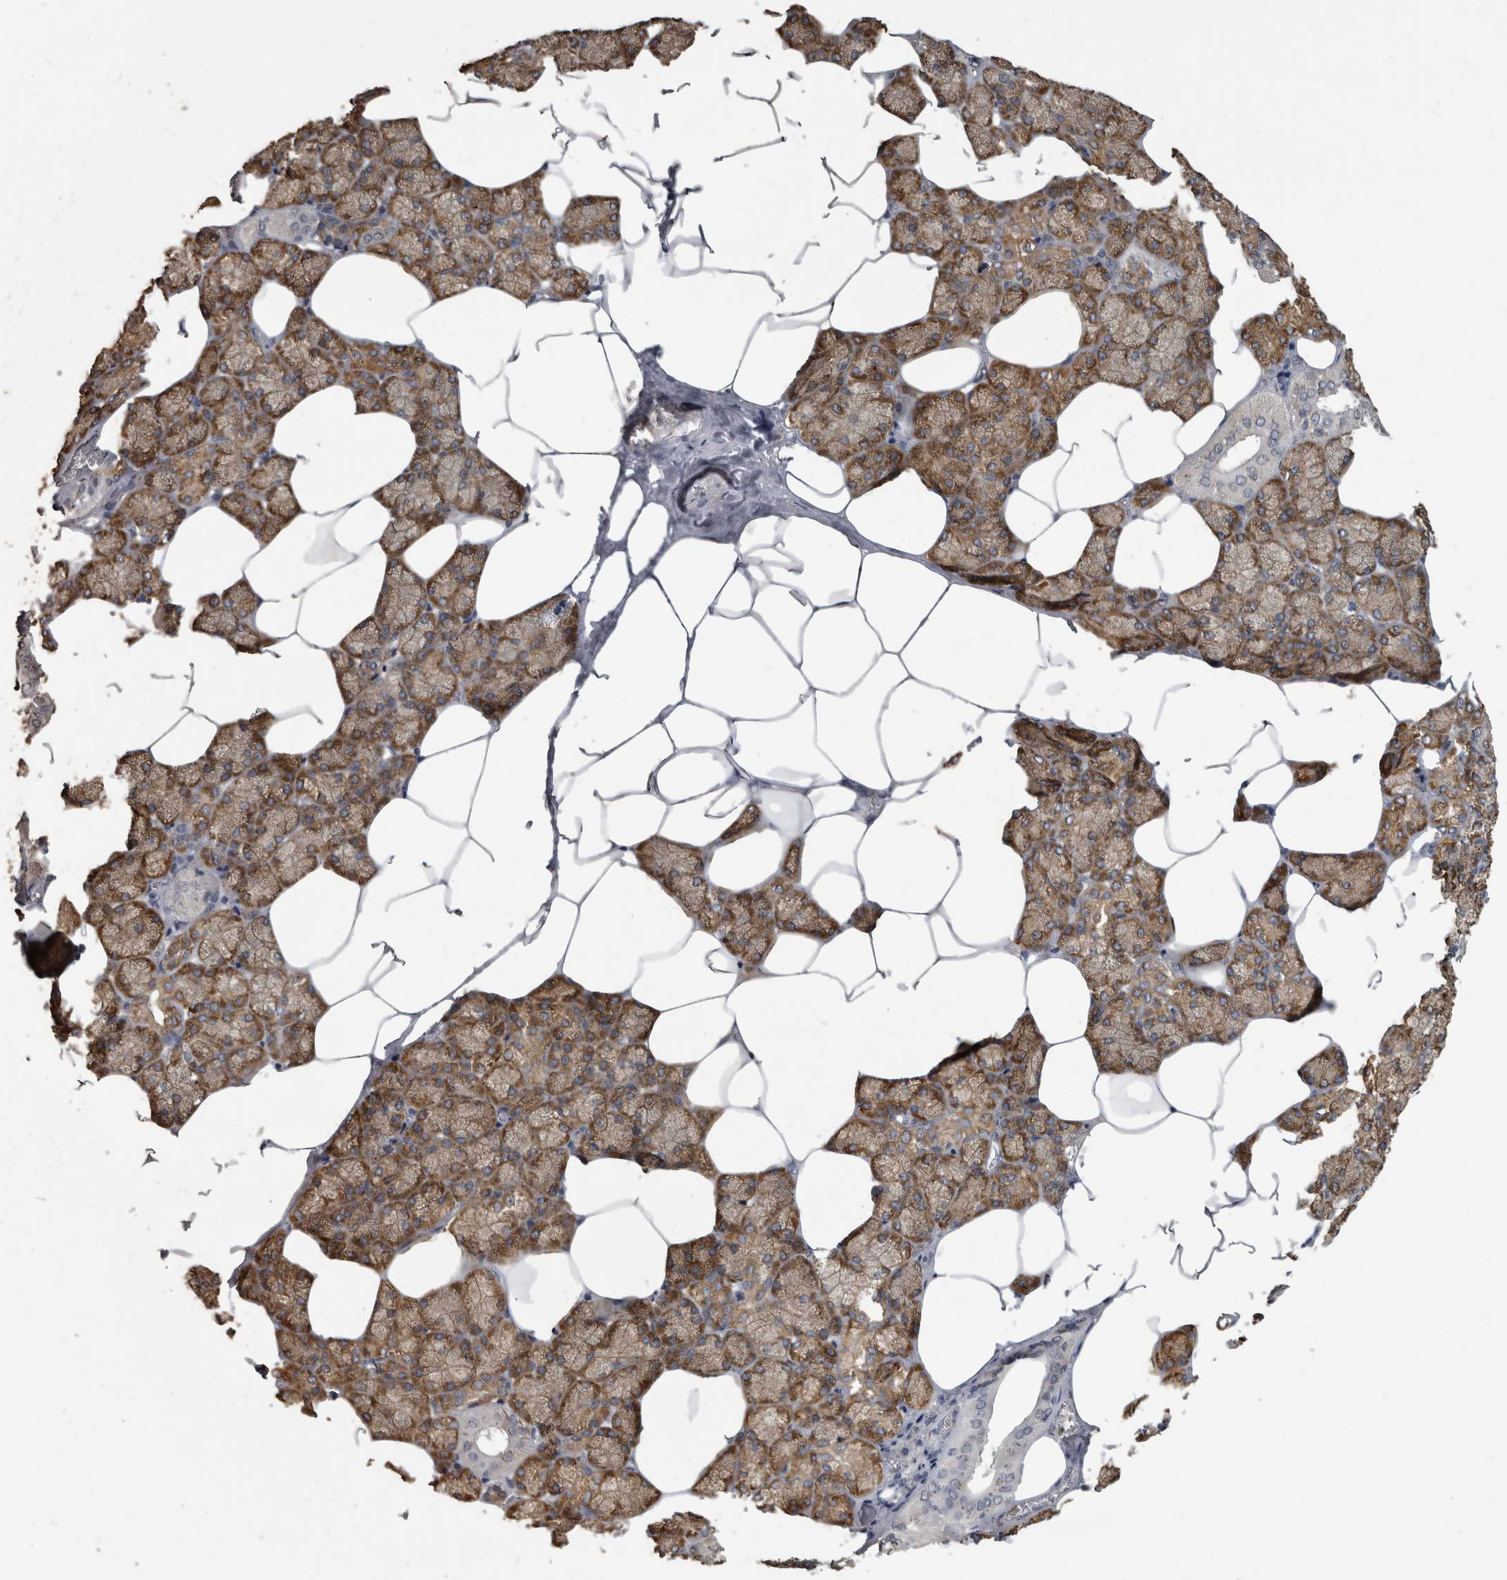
{"staining": {"intensity": "moderate", "quantity": ">75%", "location": "cytoplasmic/membranous"}, "tissue": "salivary gland", "cell_type": "Glandular cells", "image_type": "normal", "snomed": [{"axis": "morphology", "description": "Normal tissue, NOS"}, {"axis": "topography", "description": "Salivary gland"}], "caption": "Protein staining of normal salivary gland exhibits moderate cytoplasmic/membranous expression in about >75% of glandular cells.", "gene": "PIK3AP1", "patient": {"sex": "male", "age": 62}}